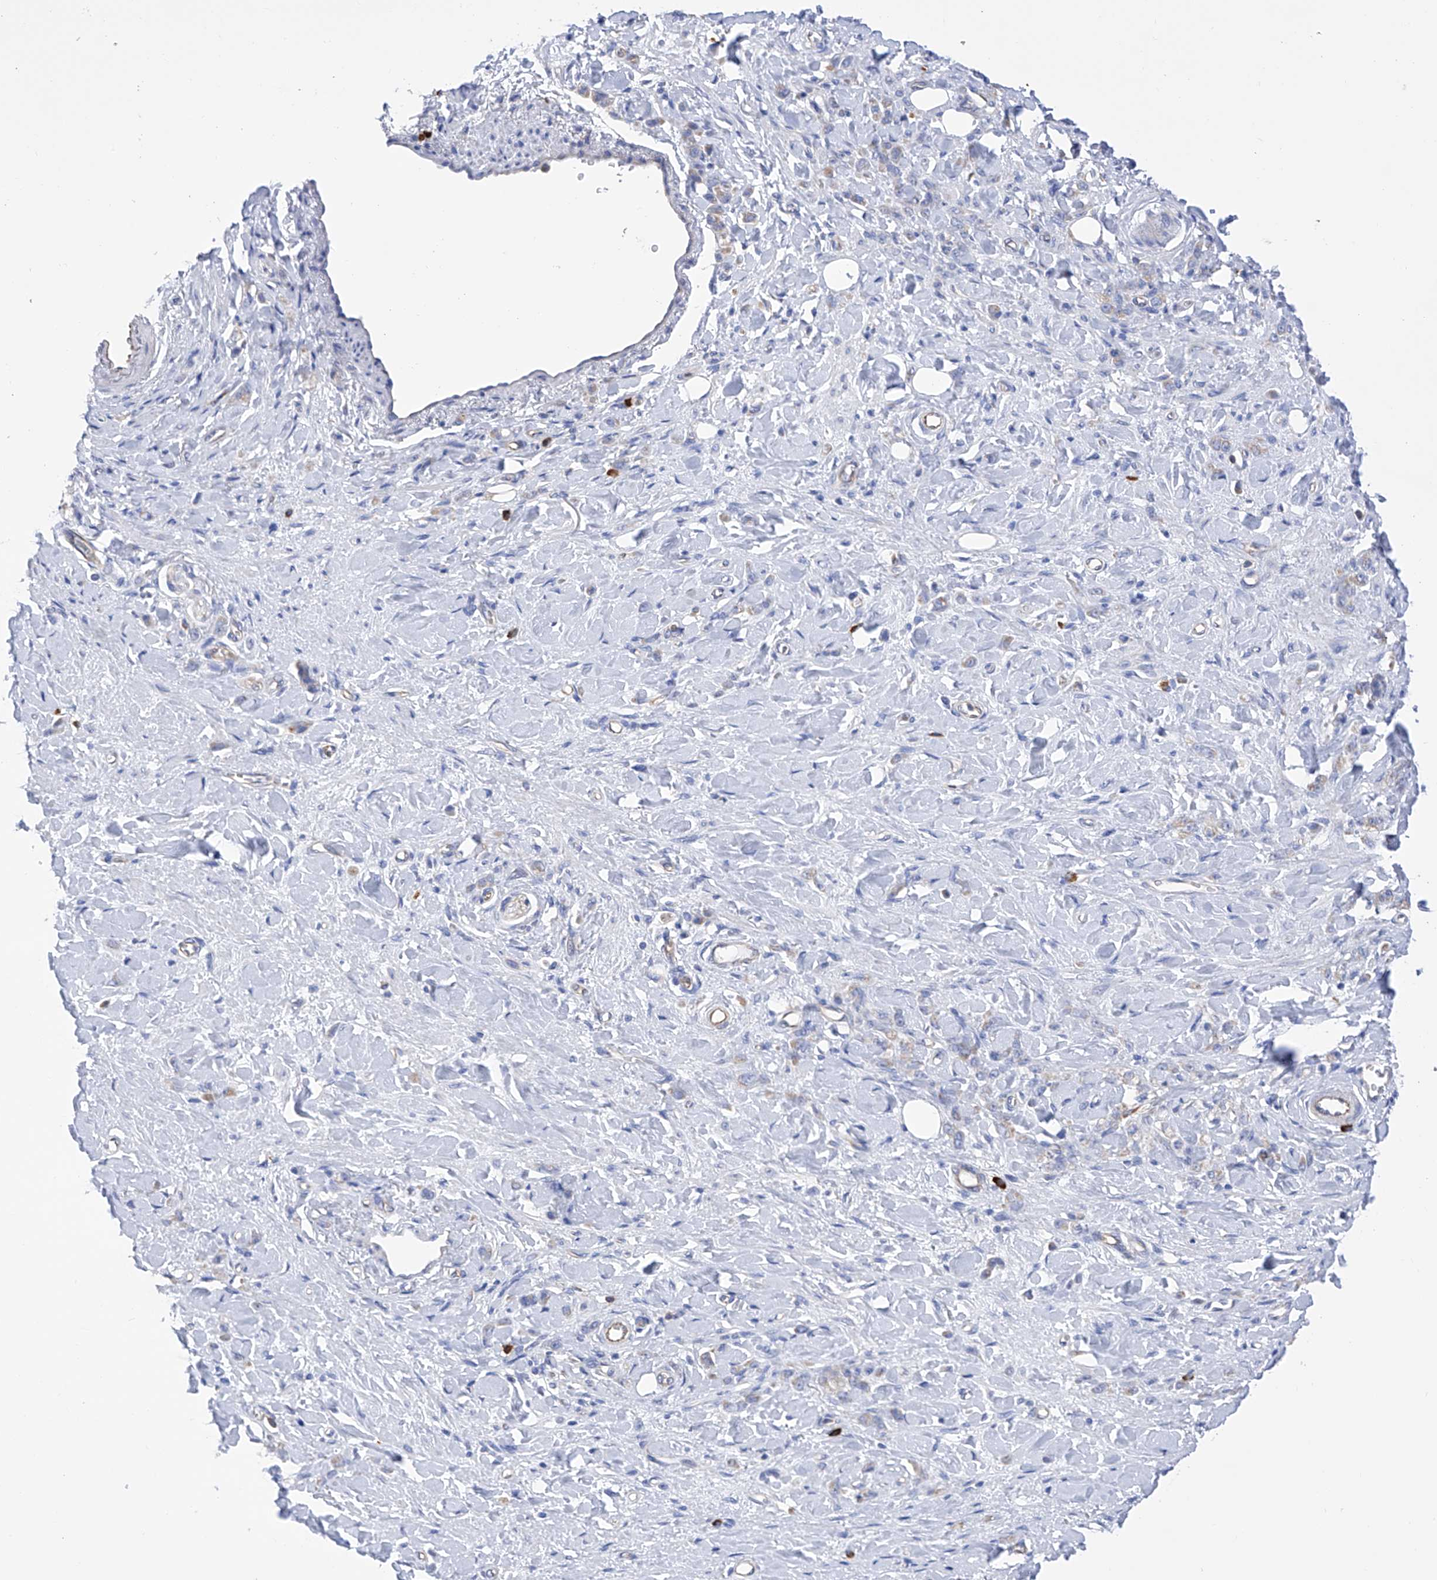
{"staining": {"intensity": "negative", "quantity": "none", "location": "none"}, "tissue": "stomach cancer", "cell_type": "Tumor cells", "image_type": "cancer", "snomed": [{"axis": "morphology", "description": "Normal tissue, NOS"}, {"axis": "morphology", "description": "Adenocarcinoma, NOS"}, {"axis": "topography", "description": "Stomach"}], "caption": "A micrograph of stomach cancer (adenocarcinoma) stained for a protein displays no brown staining in tumor cells.", "gene": "FLG", "patient": {"sex": "male", "age": 82}}